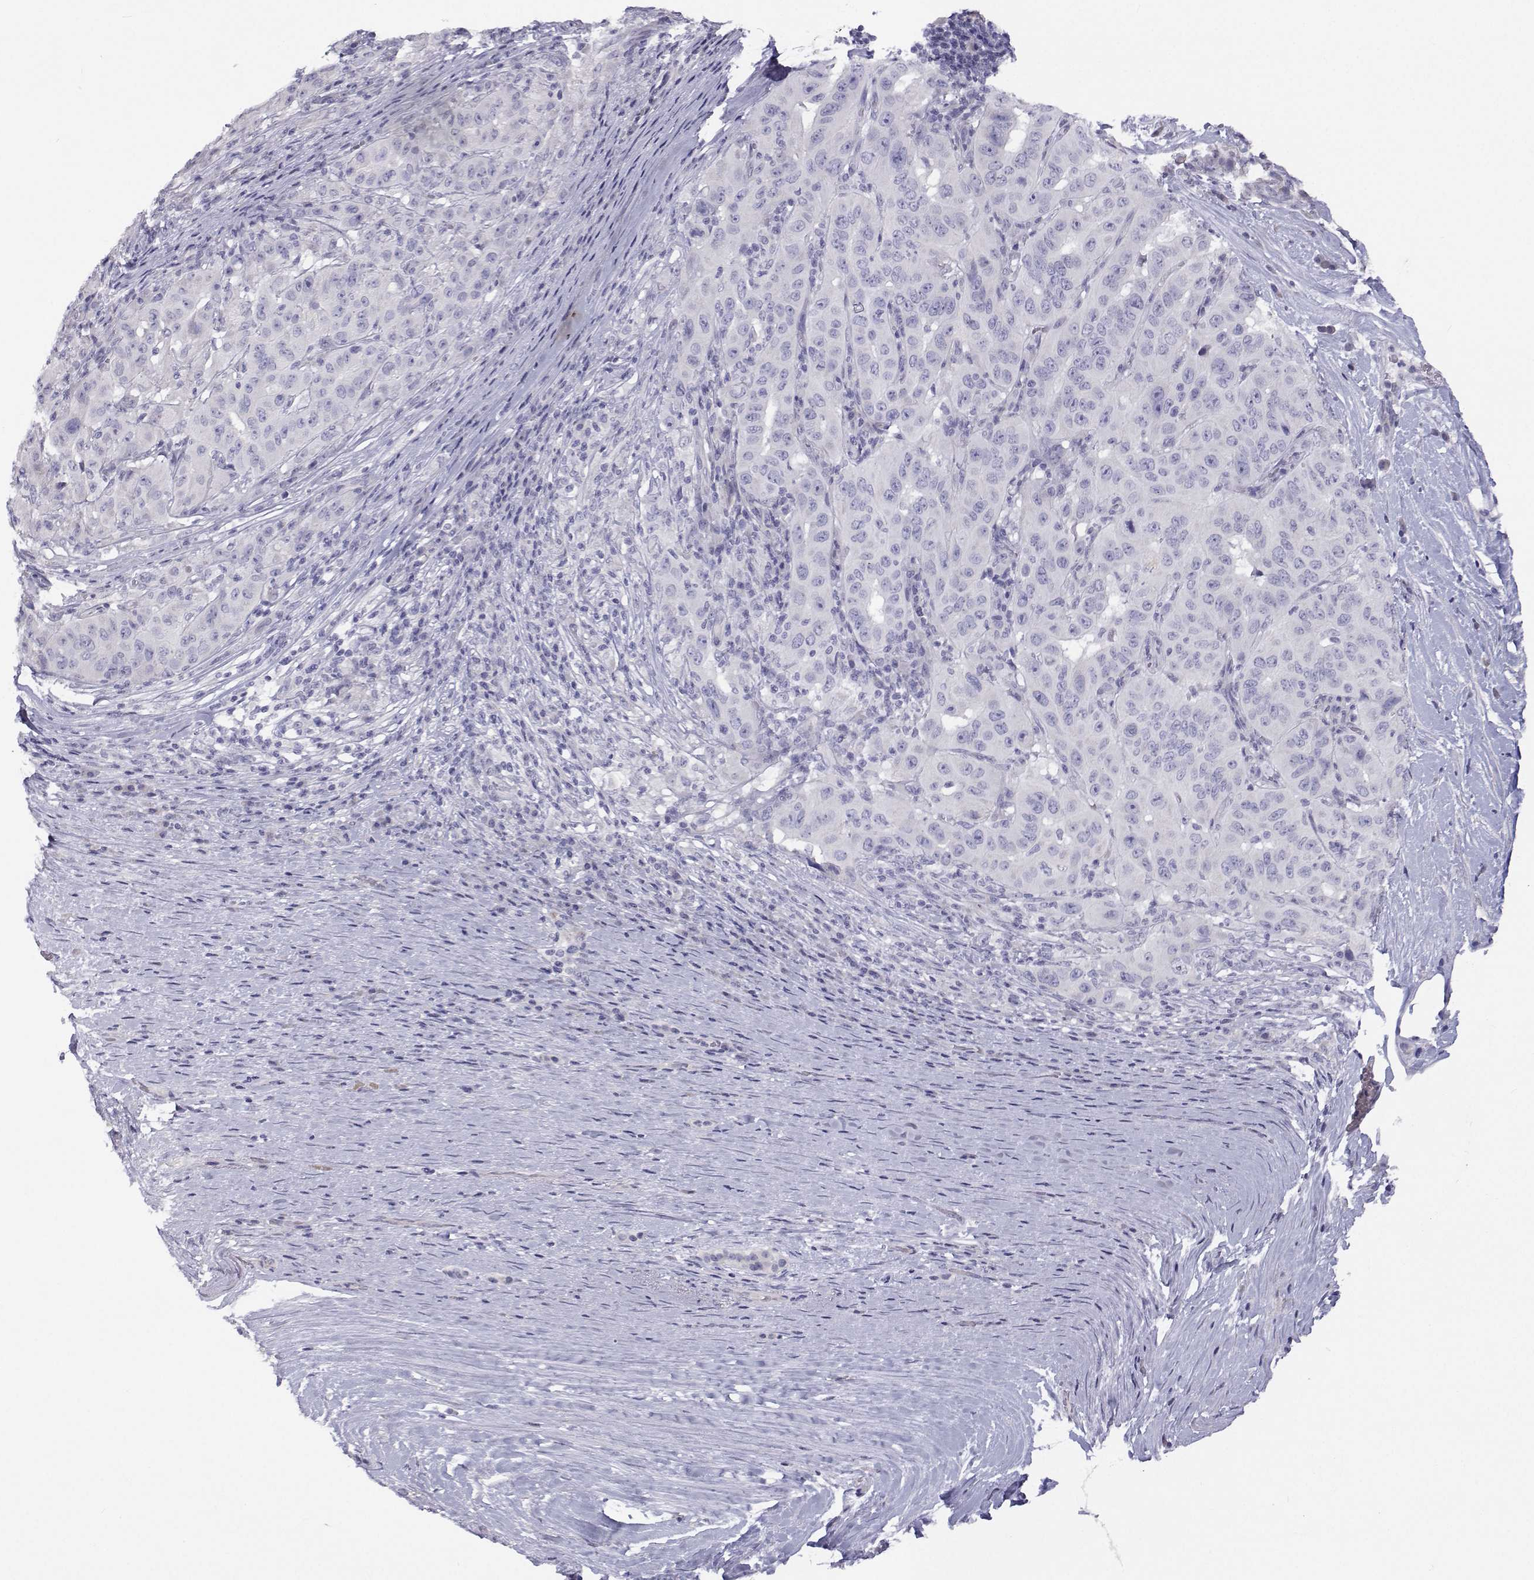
{"staining": {"intensity": "negative", "quantity": "none", "location": "none"}, "tissue": "pancreatic cancer", "cell_type": "Tumor cells", "image_type": "cancer", "snomed": [{"axis": "morphology", "description": "Adenocarcinoma, NOS"}, {"axis": "topography", "description": "Pancreas"}], "caption": "Immunohistochemistry photomicrograph of neoplastic tissue: adenocarcinoma (pancreatic) stained with DAB (3,3'-diaminobenzidine) demonstrates no significant protein expression in tumor cells.", "gene": "ANKRD65", "patient": {"sex": "male", "age": 63}}